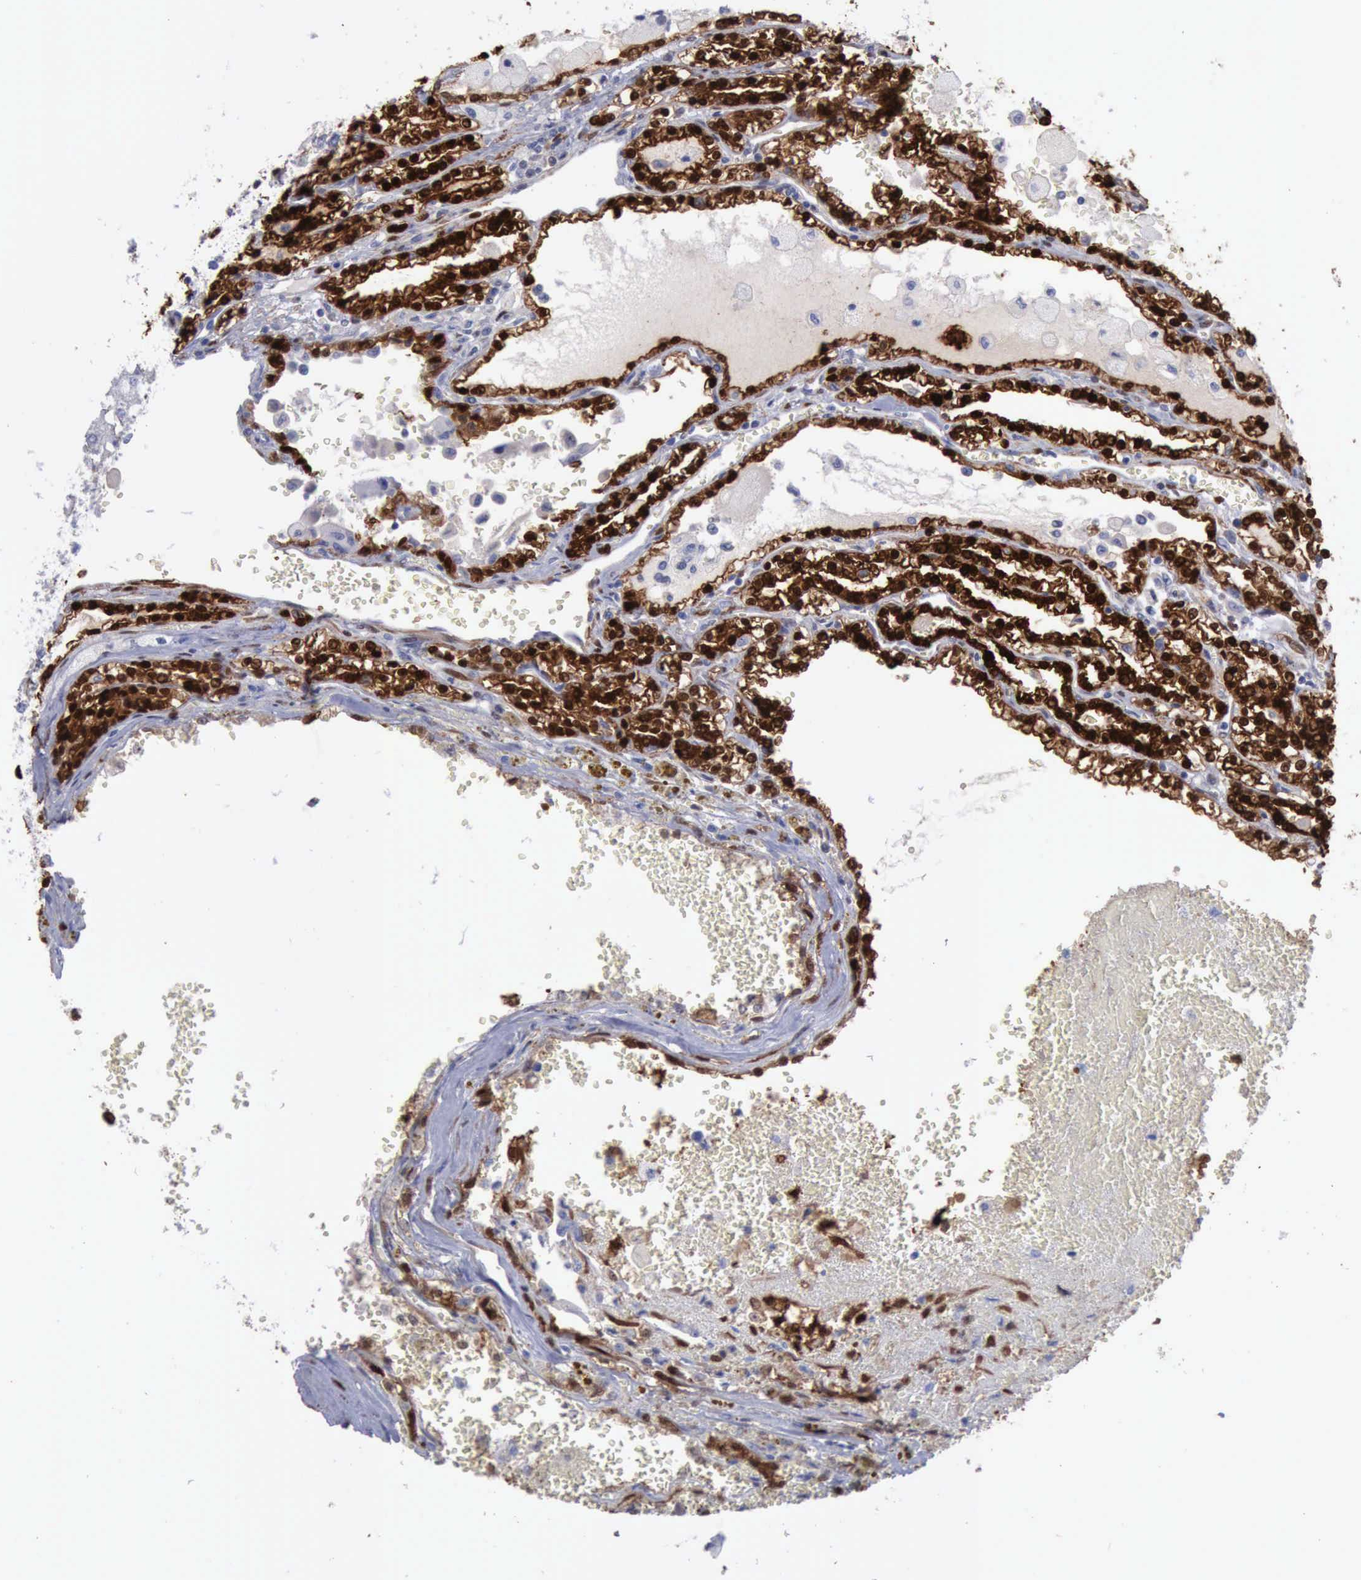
{"staining": {"intensity": "strong", "quantity": ">75%", "location": "cytoplasmic/membranous,nuclear"}, "tissue": "renal cancer", "cell_type": "Tumor cells", "image_type": "cancer", "snomed": [{"axis": "morphology", "description": "Adenocarcinoma, NOS"}, {"axis": "topography", "description": "Kidney"}], "caption": "A high amount of strong cytoplasmic/membranous and nuclear positivity is identified in about >75% of tumor cells in renal cancer (adenocarcinoma) tissue.", "gene": "FHL1", "patient": {"sex": "female", "age": 56}}